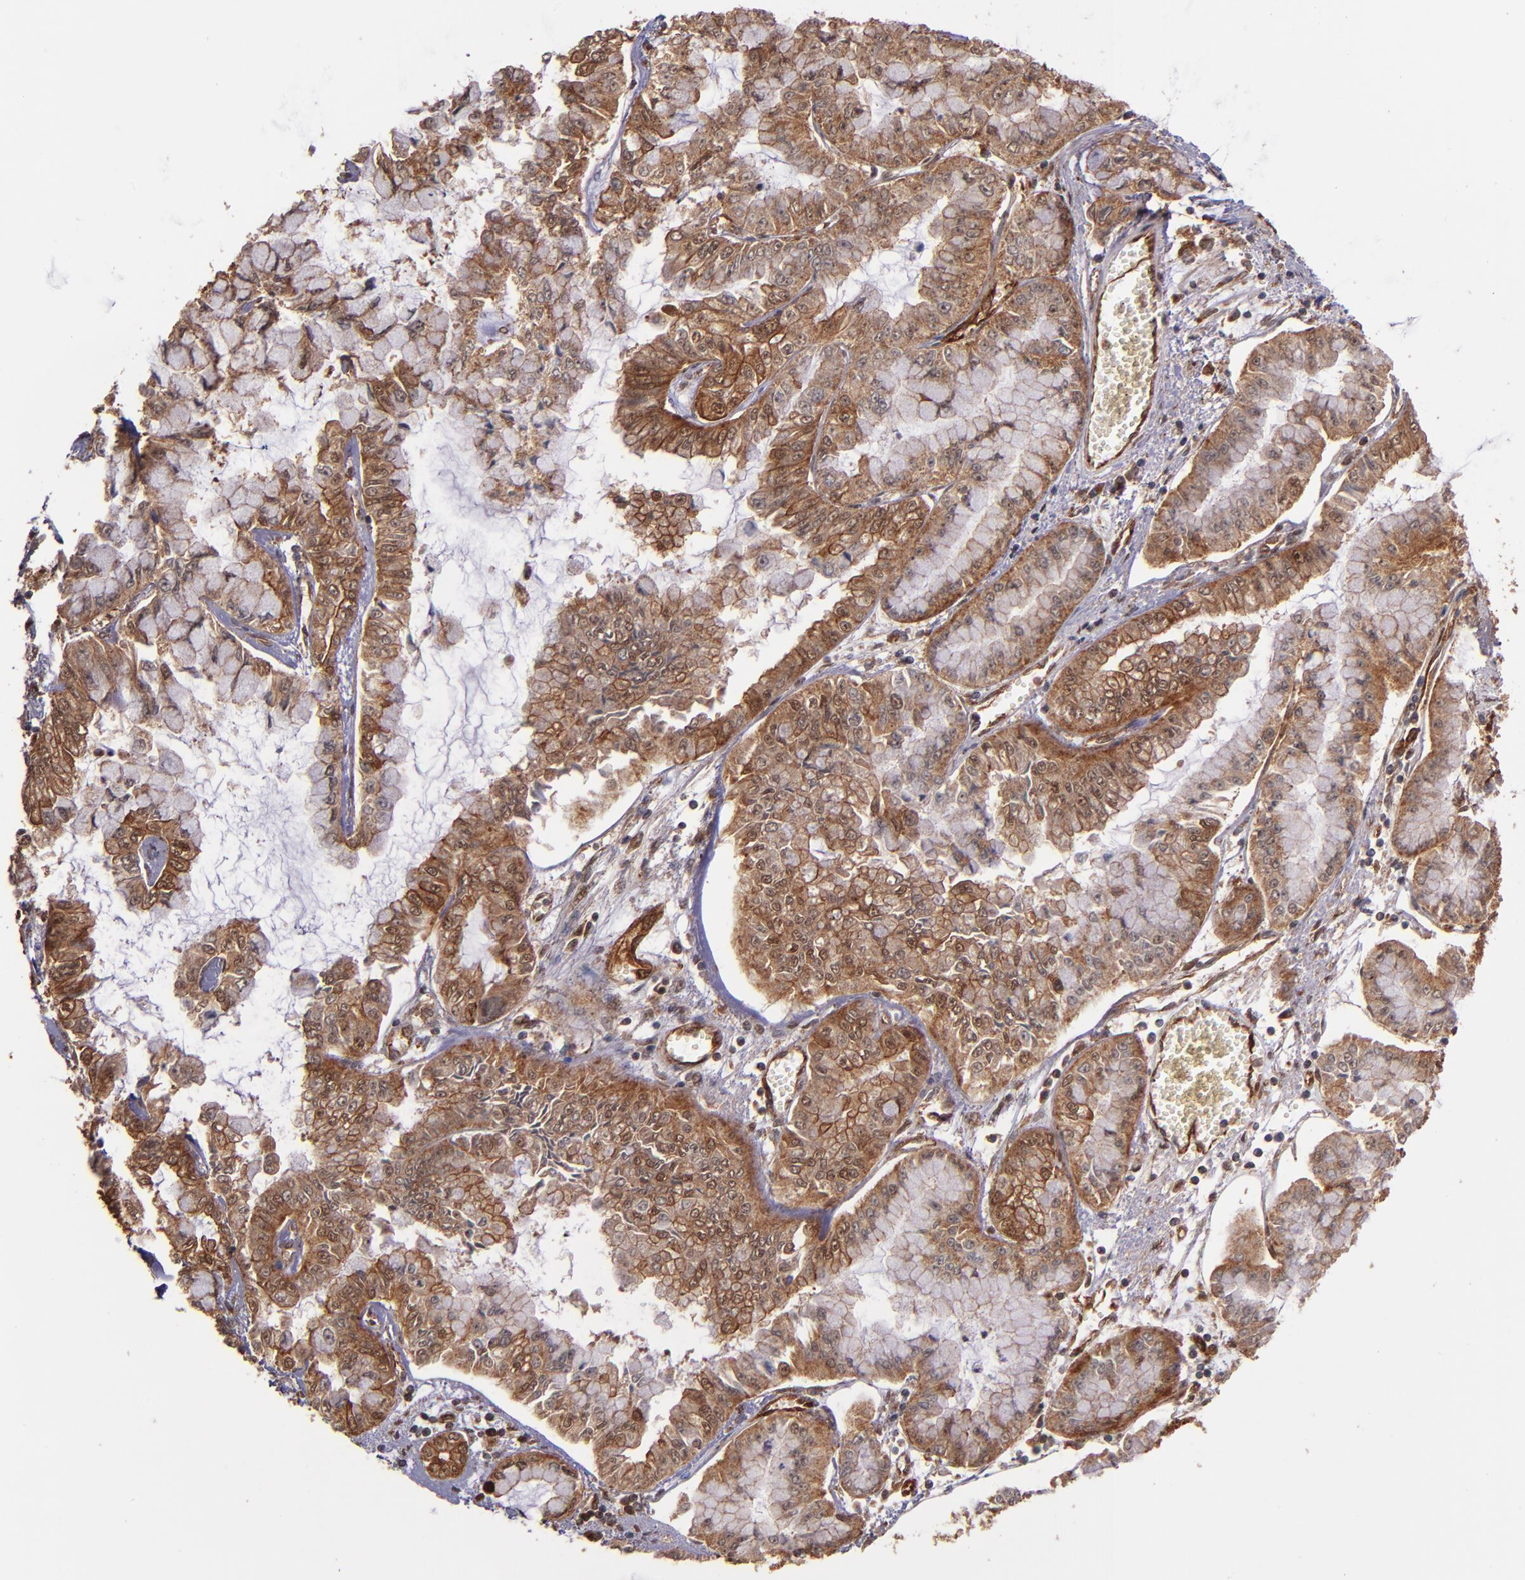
{"staining": {"intensity": "strong", "quantity": ">75%", "location": "cytoplasmic/membranous"}, "tissue": "liver cancer", "cell_type": "Tumor cells", "image_type": "cancer", "snomed": [{"axis": "morphology", "description": "Cholangiocarcinoma"}, {"axis": "topography", "description": "Liver"}], "caption": "Protein expression analysis of human cholangiocarcinoma (liver) reveals strong cytoplasmic/membranous expression in approximately >75% of tumor cells. The staining is performed using DAB (3,3'-diaminobenzidine) brown chromogen to label protein expression. The nuclei are counter-stained blue using hematoxylin.", "gene": "STX8", "patient": {"sex": "female", "age": 79}}